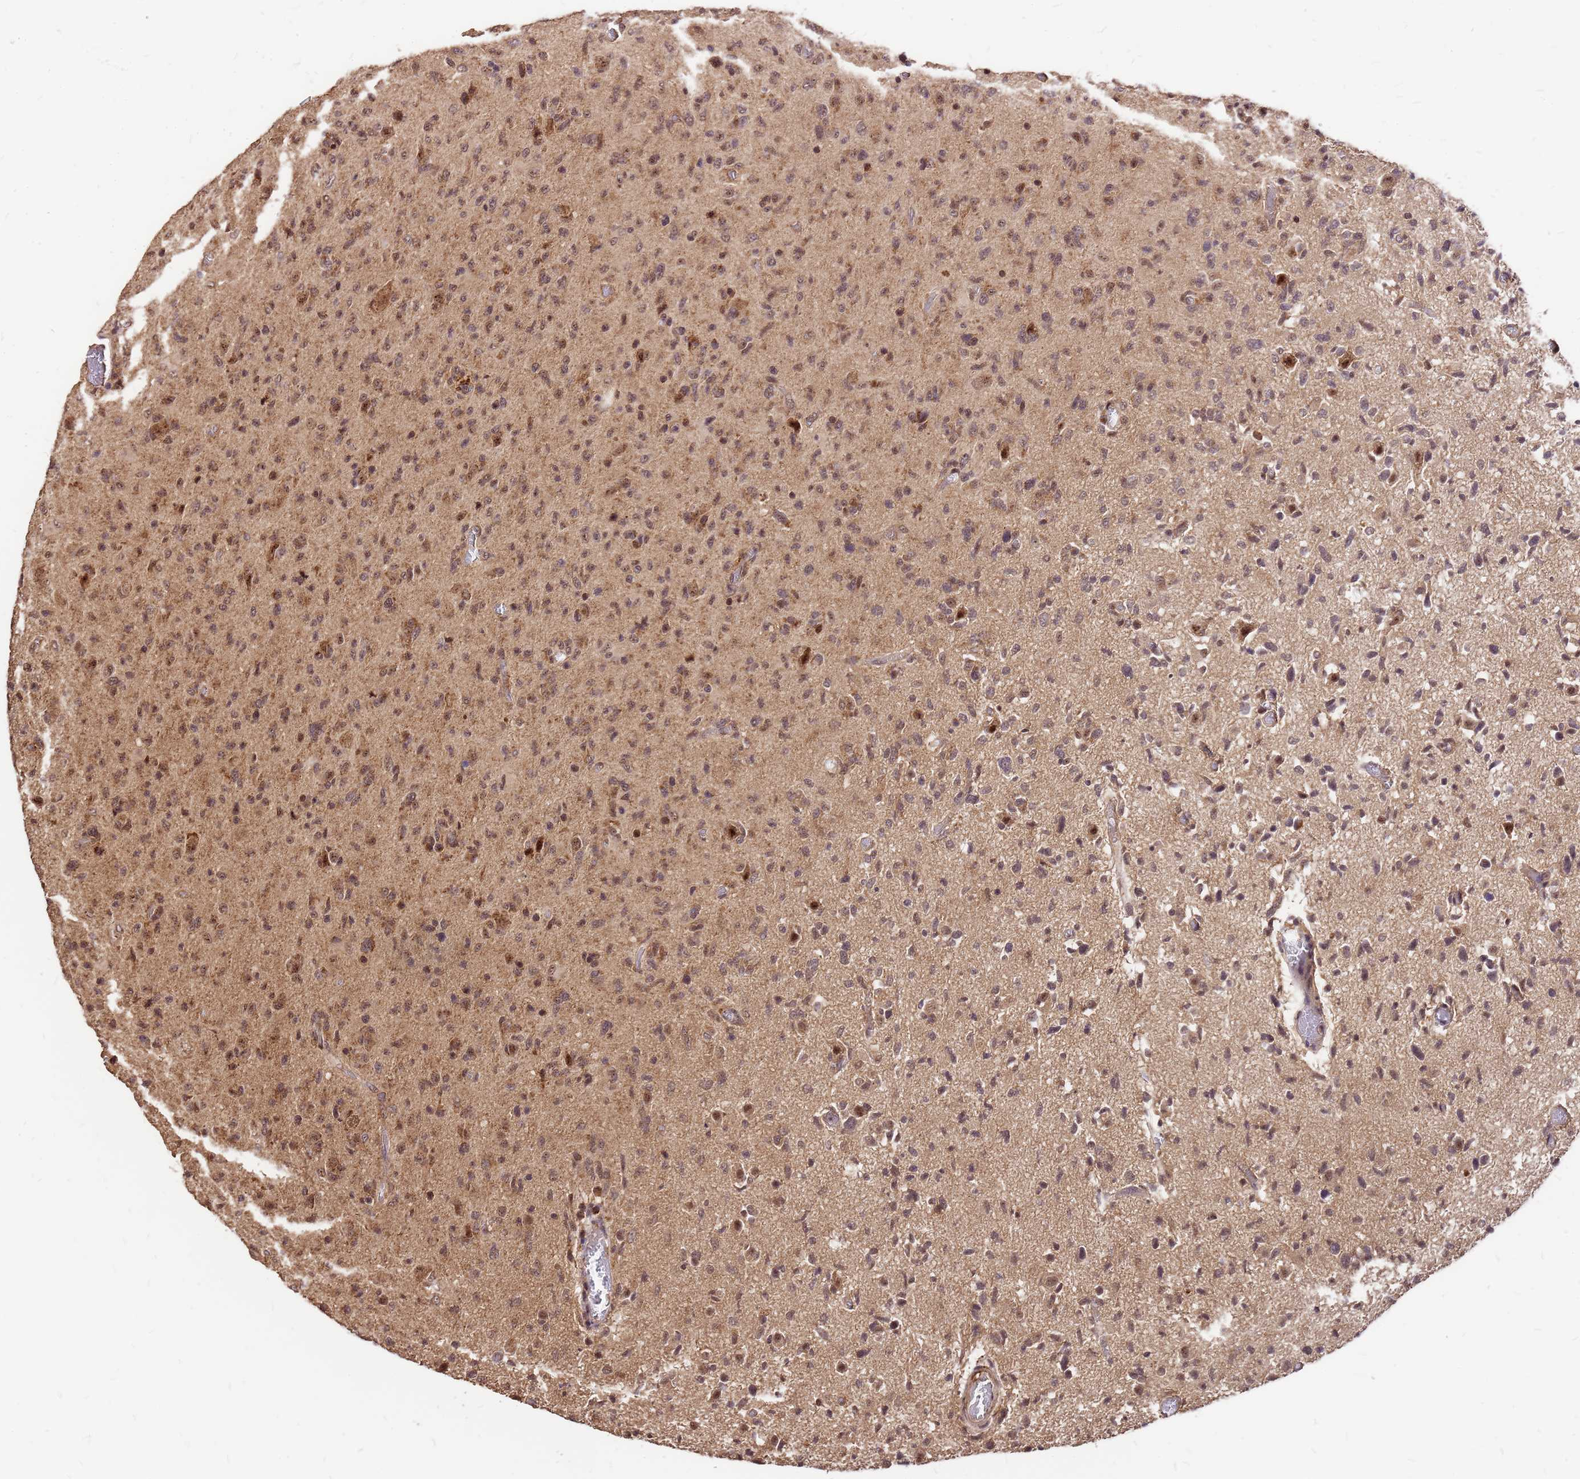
{"staining": {"intensity": "moderate", "quantity": ">75%", "location": "cytoplasmic/membranous,nuclear"}, "tissue": "glioma", "cell_type": "Tumor cells", "image_type": "cancer", "snomed": [{"axis": "morphology", "description": "Glioma, malignant, High grade"}, {"axis": "topography", "description": "Brain"}], "caption": "A high-resolution image shows immunohistochemistry staining of malignant glioma (high-grade), which exhibits moderate cytoplasmic/membranous and nuclear positivity in approximately >75% of tumor cells.", "gene": "GPATCH8", "patient": {"sex": "female", "age": 57}}